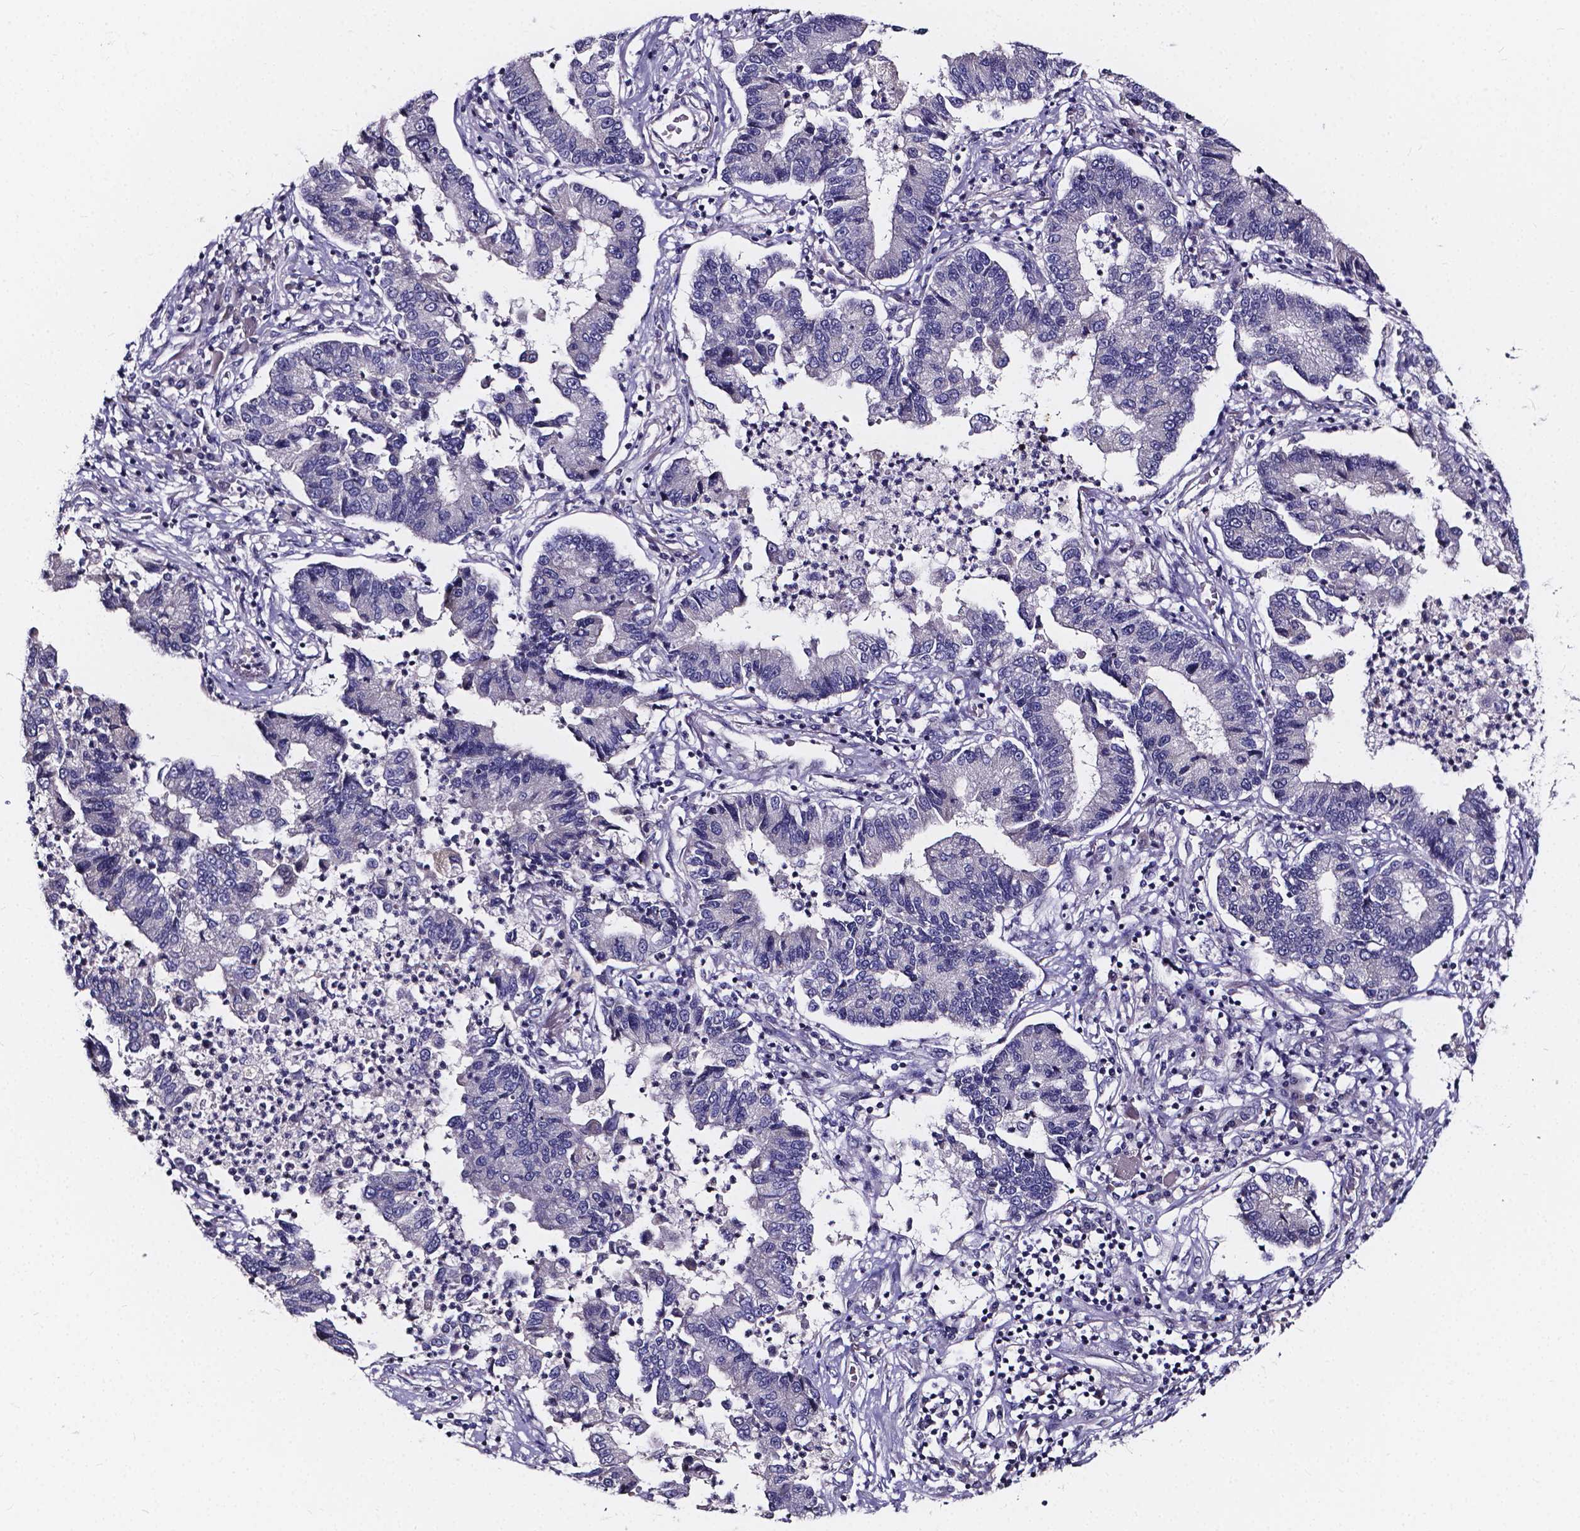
{"staining": {"intensity": "negative", "quantity": "none", "location": "none"}, "tissue": "lung cancer", "cell_type": "Tumor cells", "image_type": "cancer", "snomed": [{"axis": "morphology", "description": "Adenocarcinoma, NOS"}, {"axis": "topography", "description": "Lung"}], "caption": "An IHC photomicrograph of adenocarcinoma (lung) is shown. There is no staining in tumor cells of adenocarcinoma (lung).", "gene": "SPOCD1", "patient": {"sex": "female", "age": 57}}